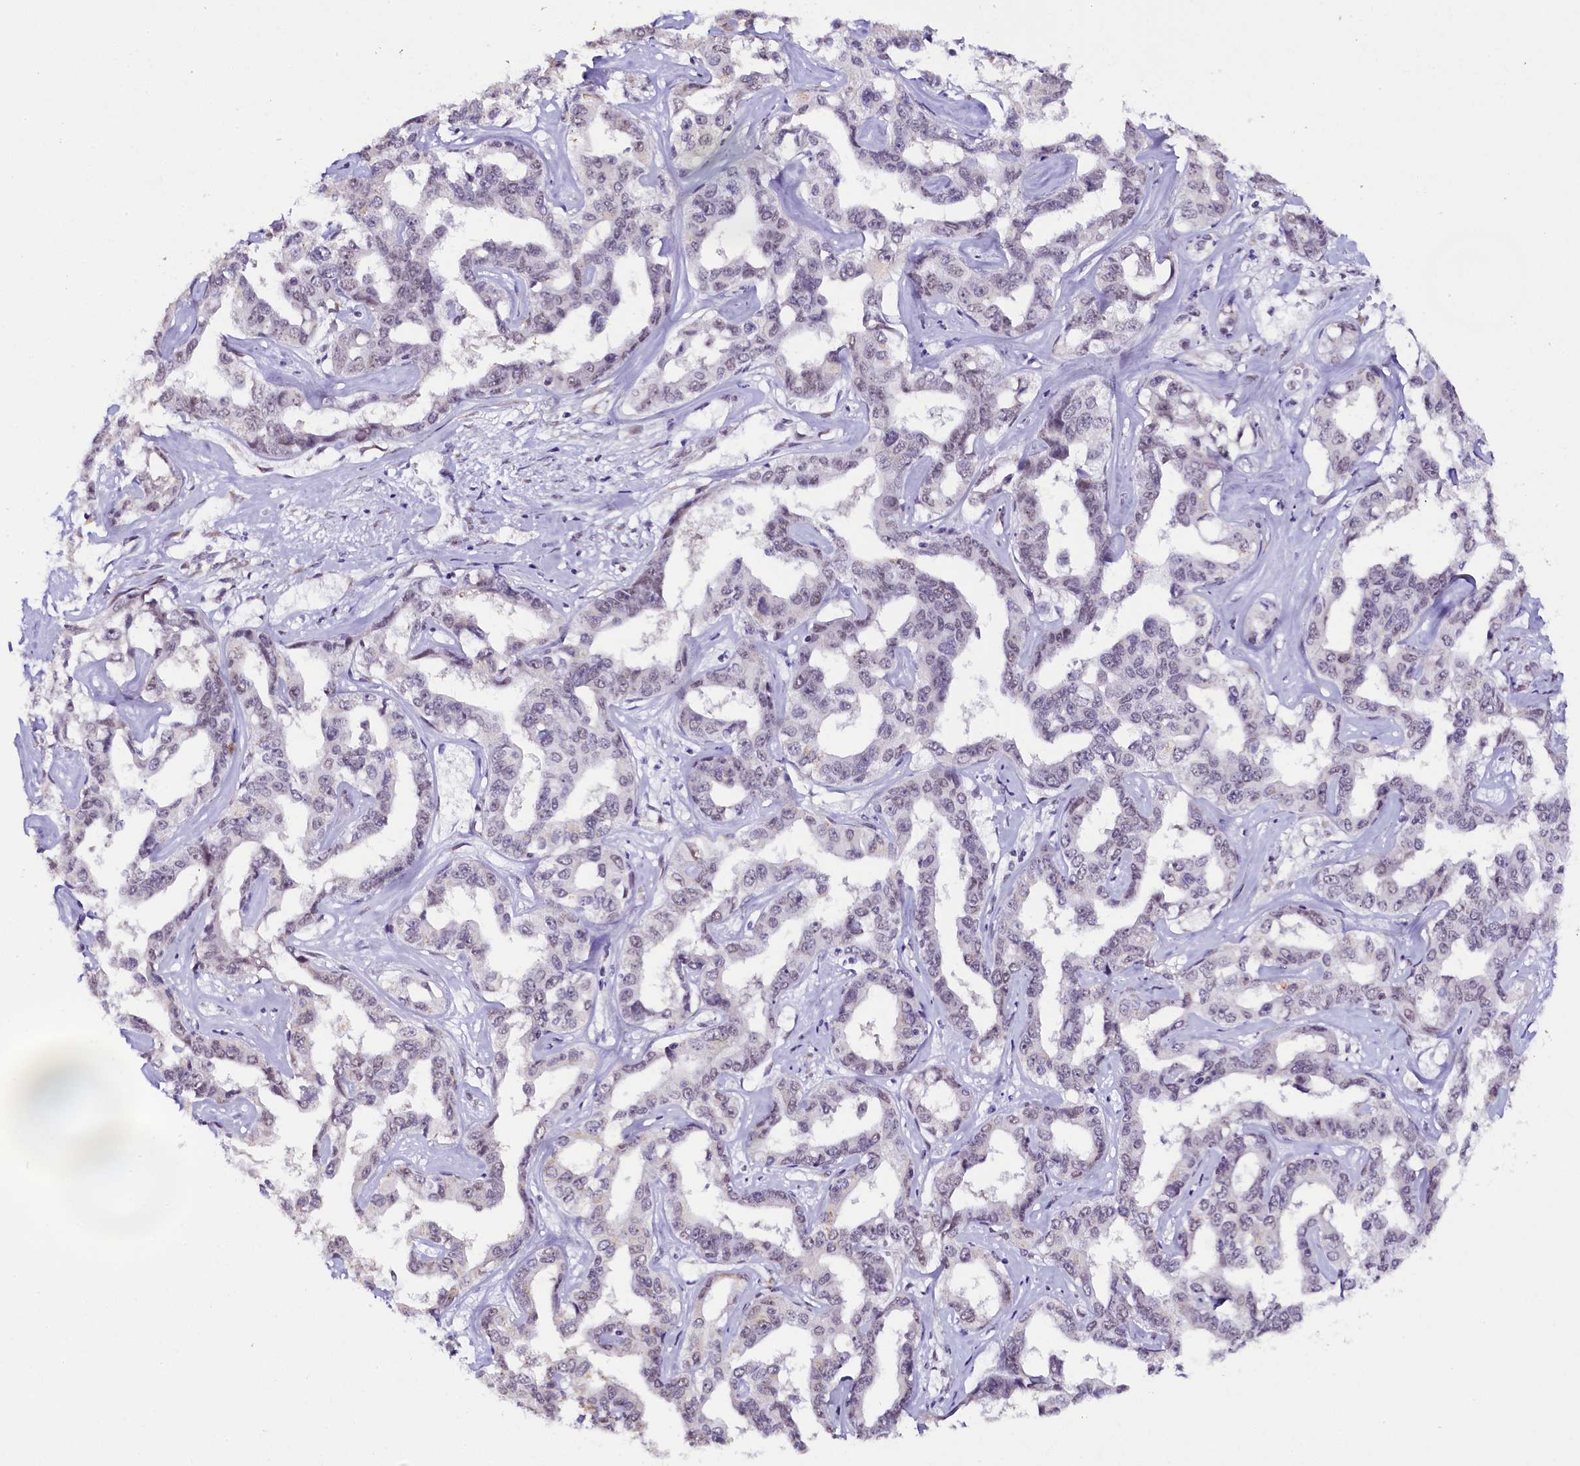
{"staining": {"intensity": "negative", "quantity": "none", "location": "none"}, "tissue": "liver cancer", "cell_type": "Tumor cells", "image_type": "cancer", "snomed": [{"axis": "morphology", "description": "Cholangiocarcinoma"}, {"axis": "topography", "description": "Liver"}], "caption": "Immunohistochemistry (IHC) photomicrograph of human liver cancer (cholangiocarcinoma) stained for a protein (brown), which demonstrates no expression in tumor cells.", "gene": "NCBP1", "patient": {"sex": "male", "age": 59}}